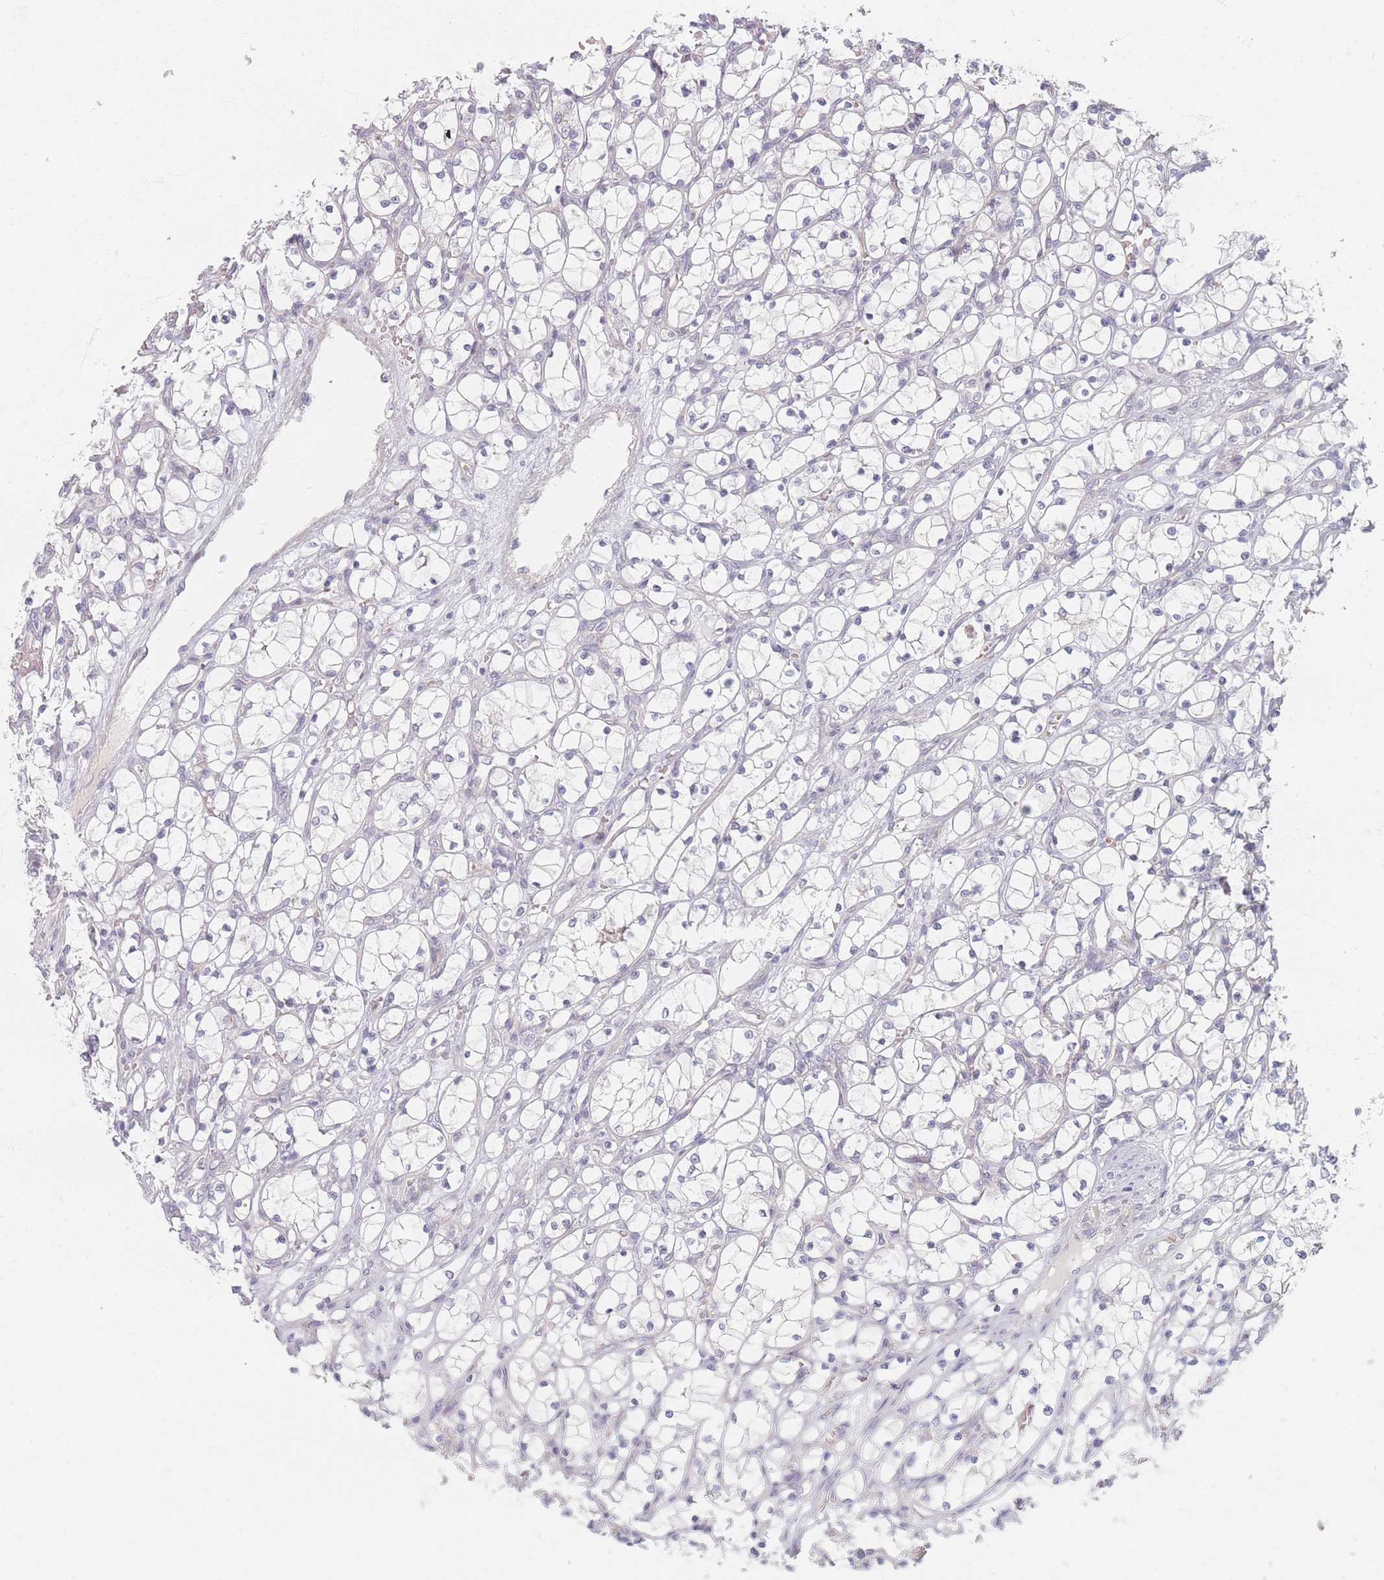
{"staining": {"intensity": "negative", "quantity": "none", "location": "none"}, "tissue": "renal cancer", "cell_type": "Tumor cells", "image_type": "cancer", "snomed": [{"axis": "morphology", "description": "Adenocarcinoma, NOS"}, {"axis": "topography", "description": "Kidney"}], "caption": "Immunohistochemistry (IHC) histopathology image of neoplastic tissue: renal cancer (adenocarcinoma) stained with DAB reveals no significant protein positivity in tumor cells.", "gene": "TMOD1", "patient": {"sex": "female", "age": 69}}